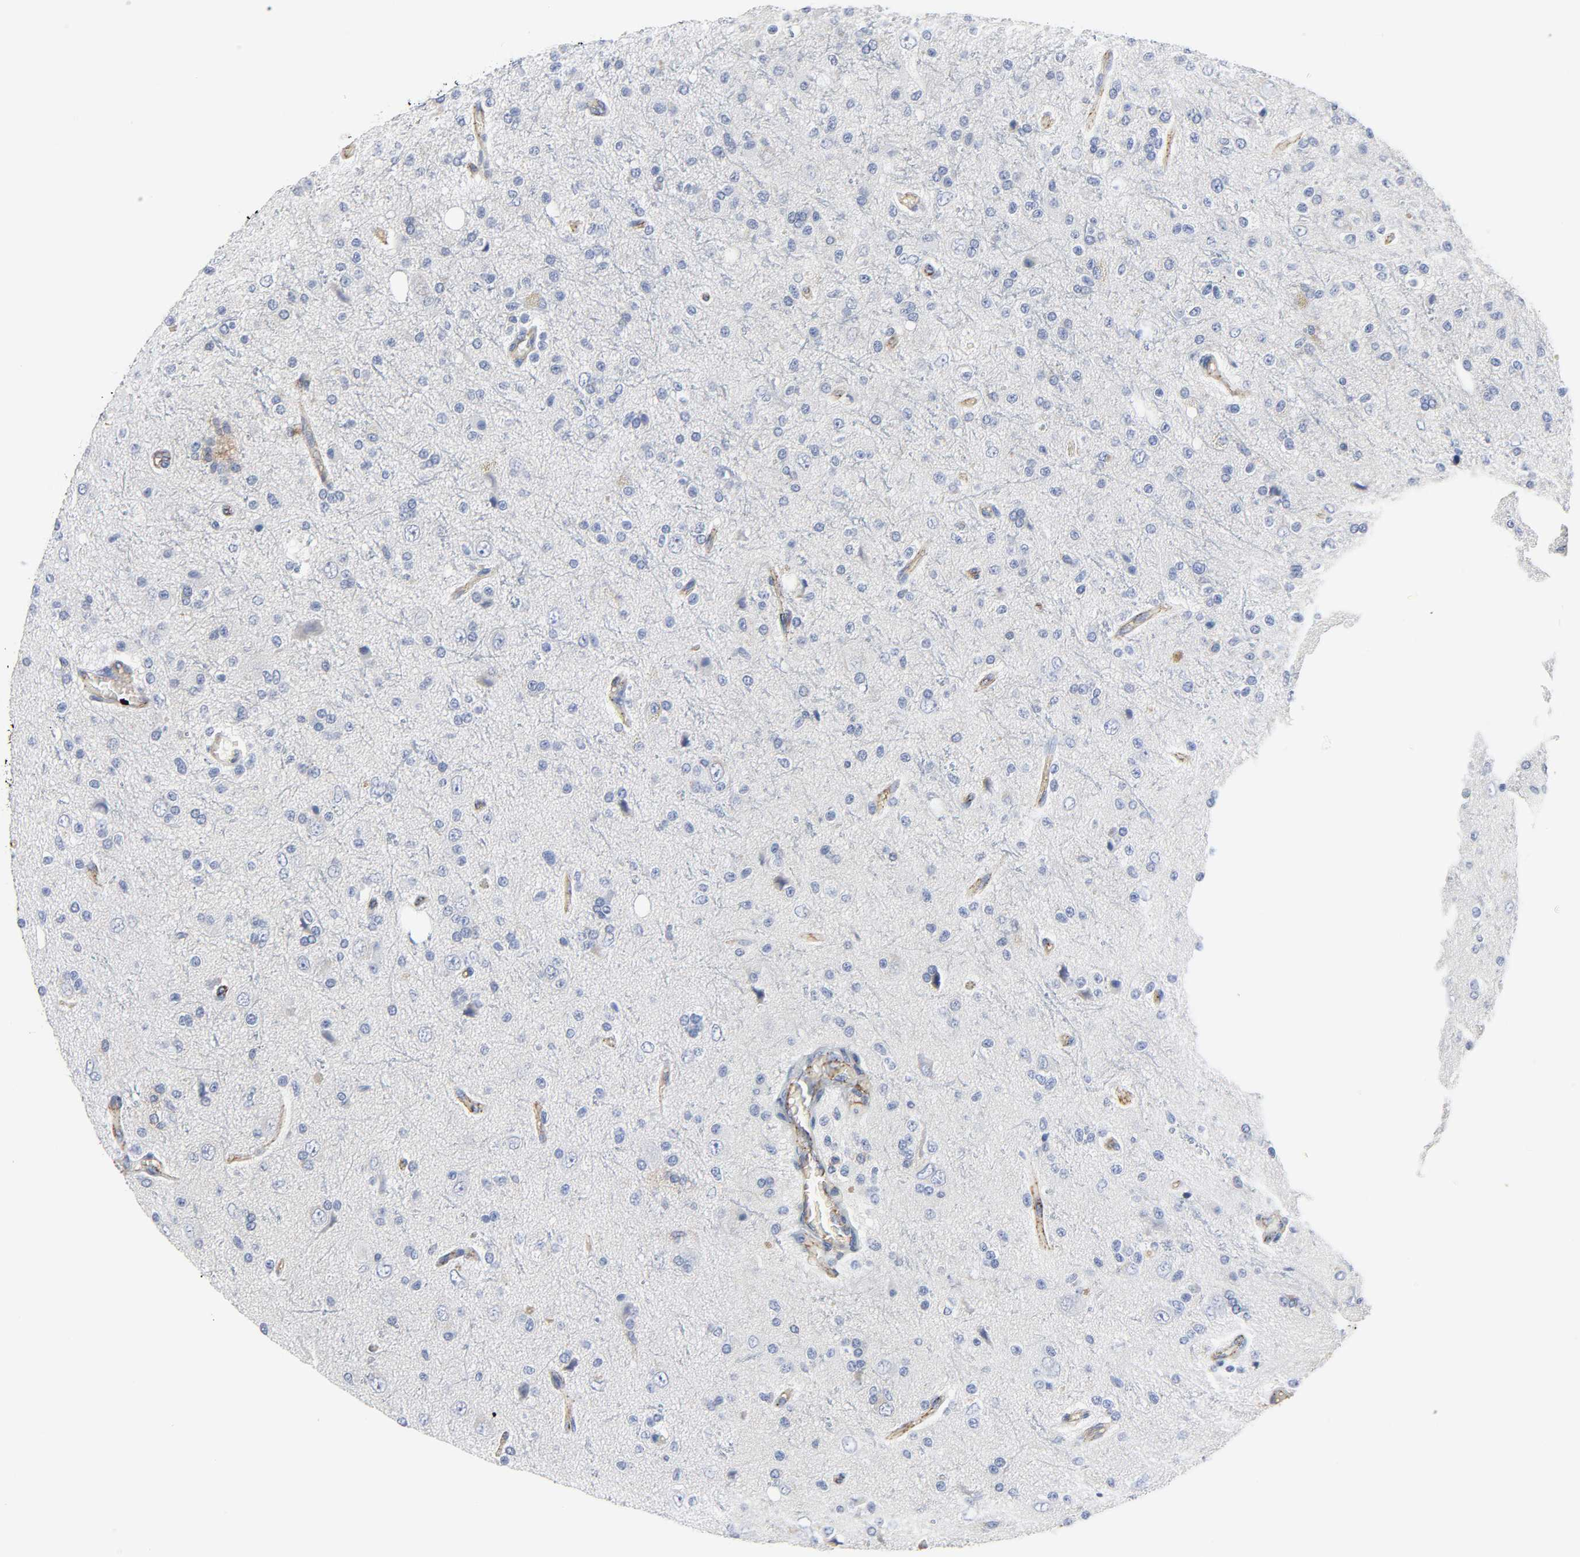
{"staining": {"intensity": "negative", "quantity": "none", "location": "none"}, "tissue": "glioma", "cell_type": "Tumor cells", "image_type": "cancer", "snomed": [{"axis": "morphology", "description": "Glioma, malignant, High grade"}, {"axis": "topography", "description": "Brain"}], "caption": "IHC image of human malignant glioma (high-grade) stained for a protein (brown), which exhibits no expression in tumor cells.", "gene": "PECAM1", "patient": {"sex": "male", "age": 47}}